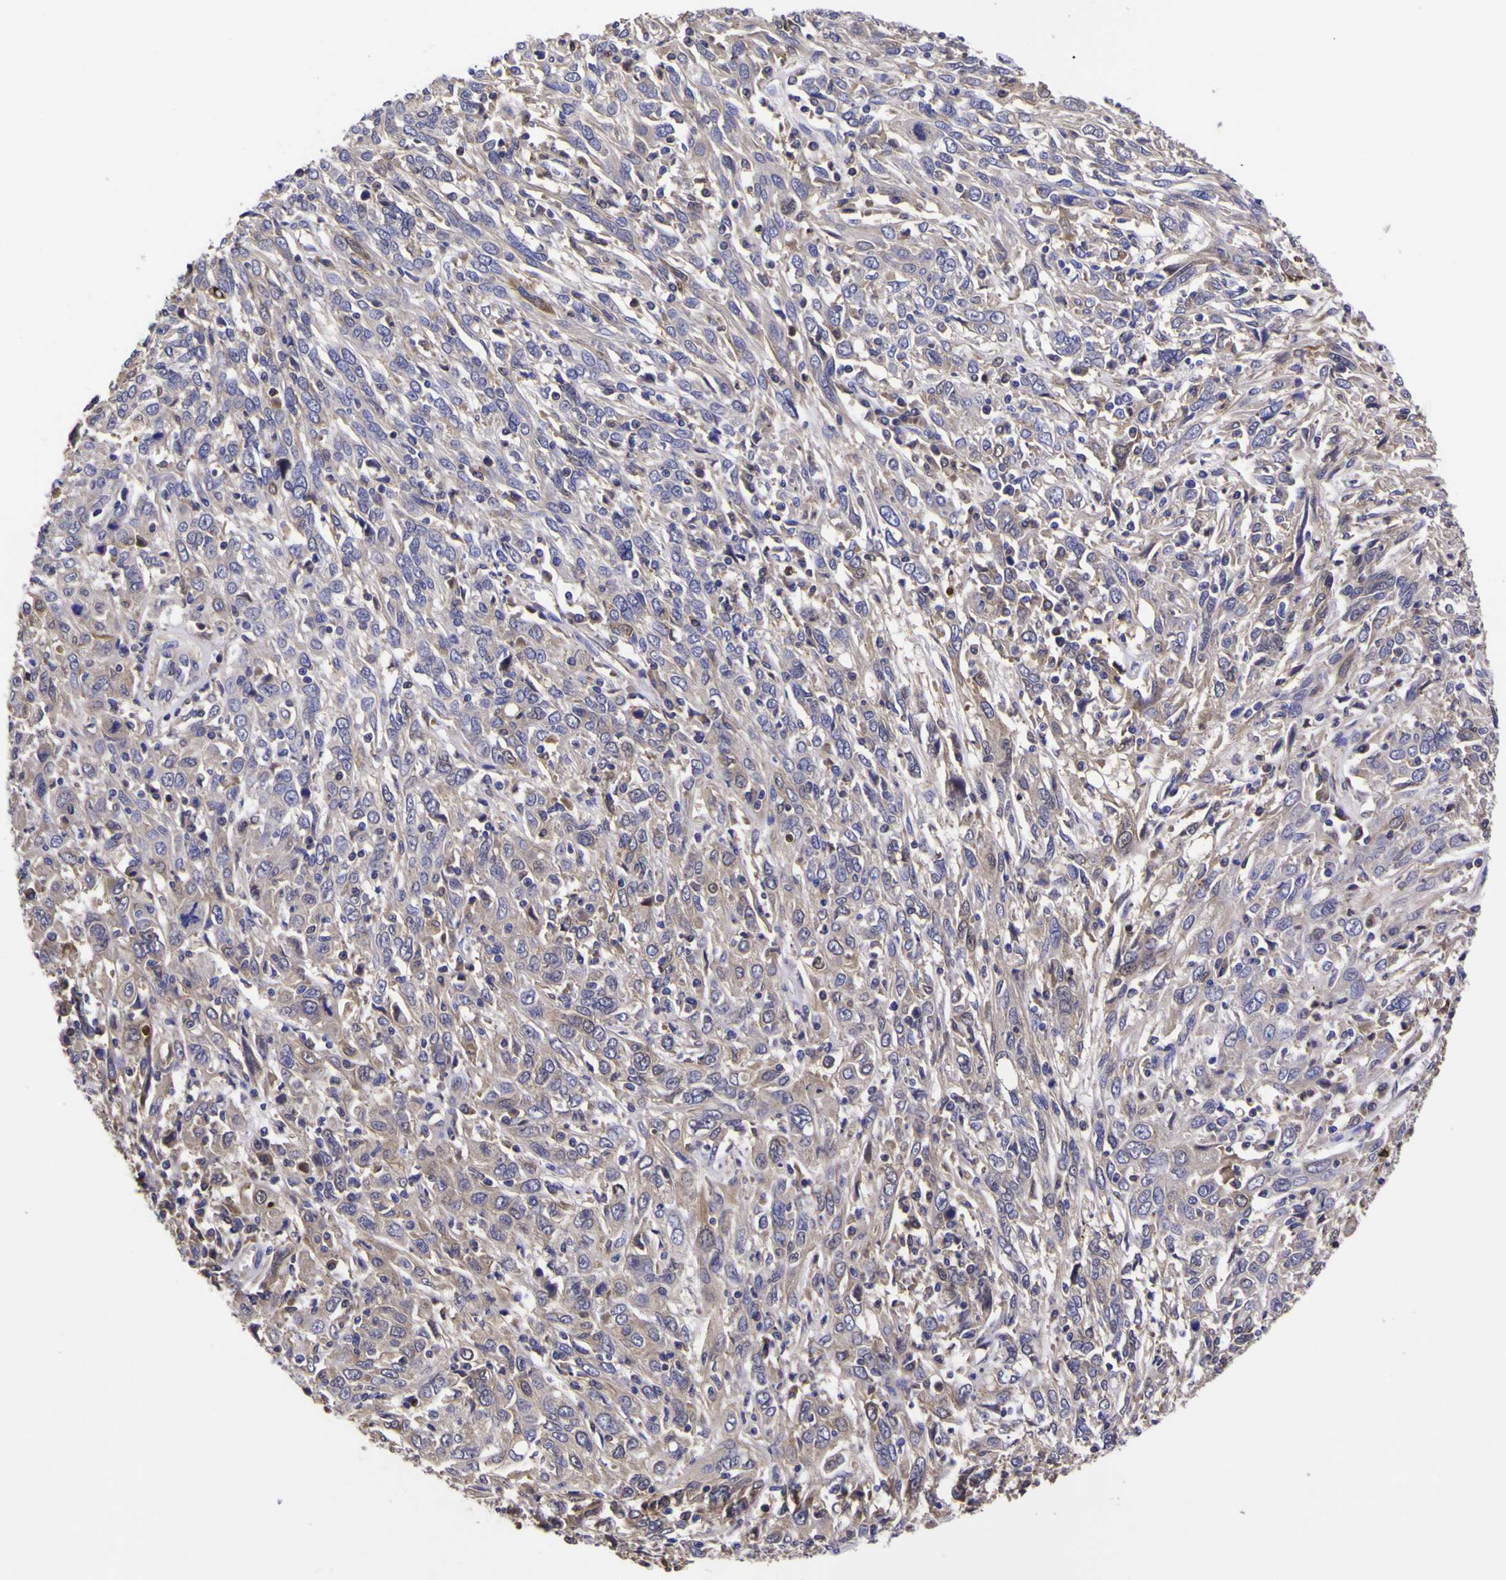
{"staining": {"intensity": "weak", "quantity": "25%-75%", "location": "cytoplasmic/membranous"}, "tissue": "cervical cancer", "cell_type": "Tumor cells", "image_type": "cancer", "snomed": [{"axis": "morphology", "description": "Squamous cell carcinoma, NOS"}, {"axis": "topography", "description": "Cervix"}], "caption": "Cervical squamous cell carcinoma stained for a protein shows weak cytoplasmic/membranous positivity in tumor cells.", "gene": "MAPK14", "patient": {"sex": "female", "age": 46}}